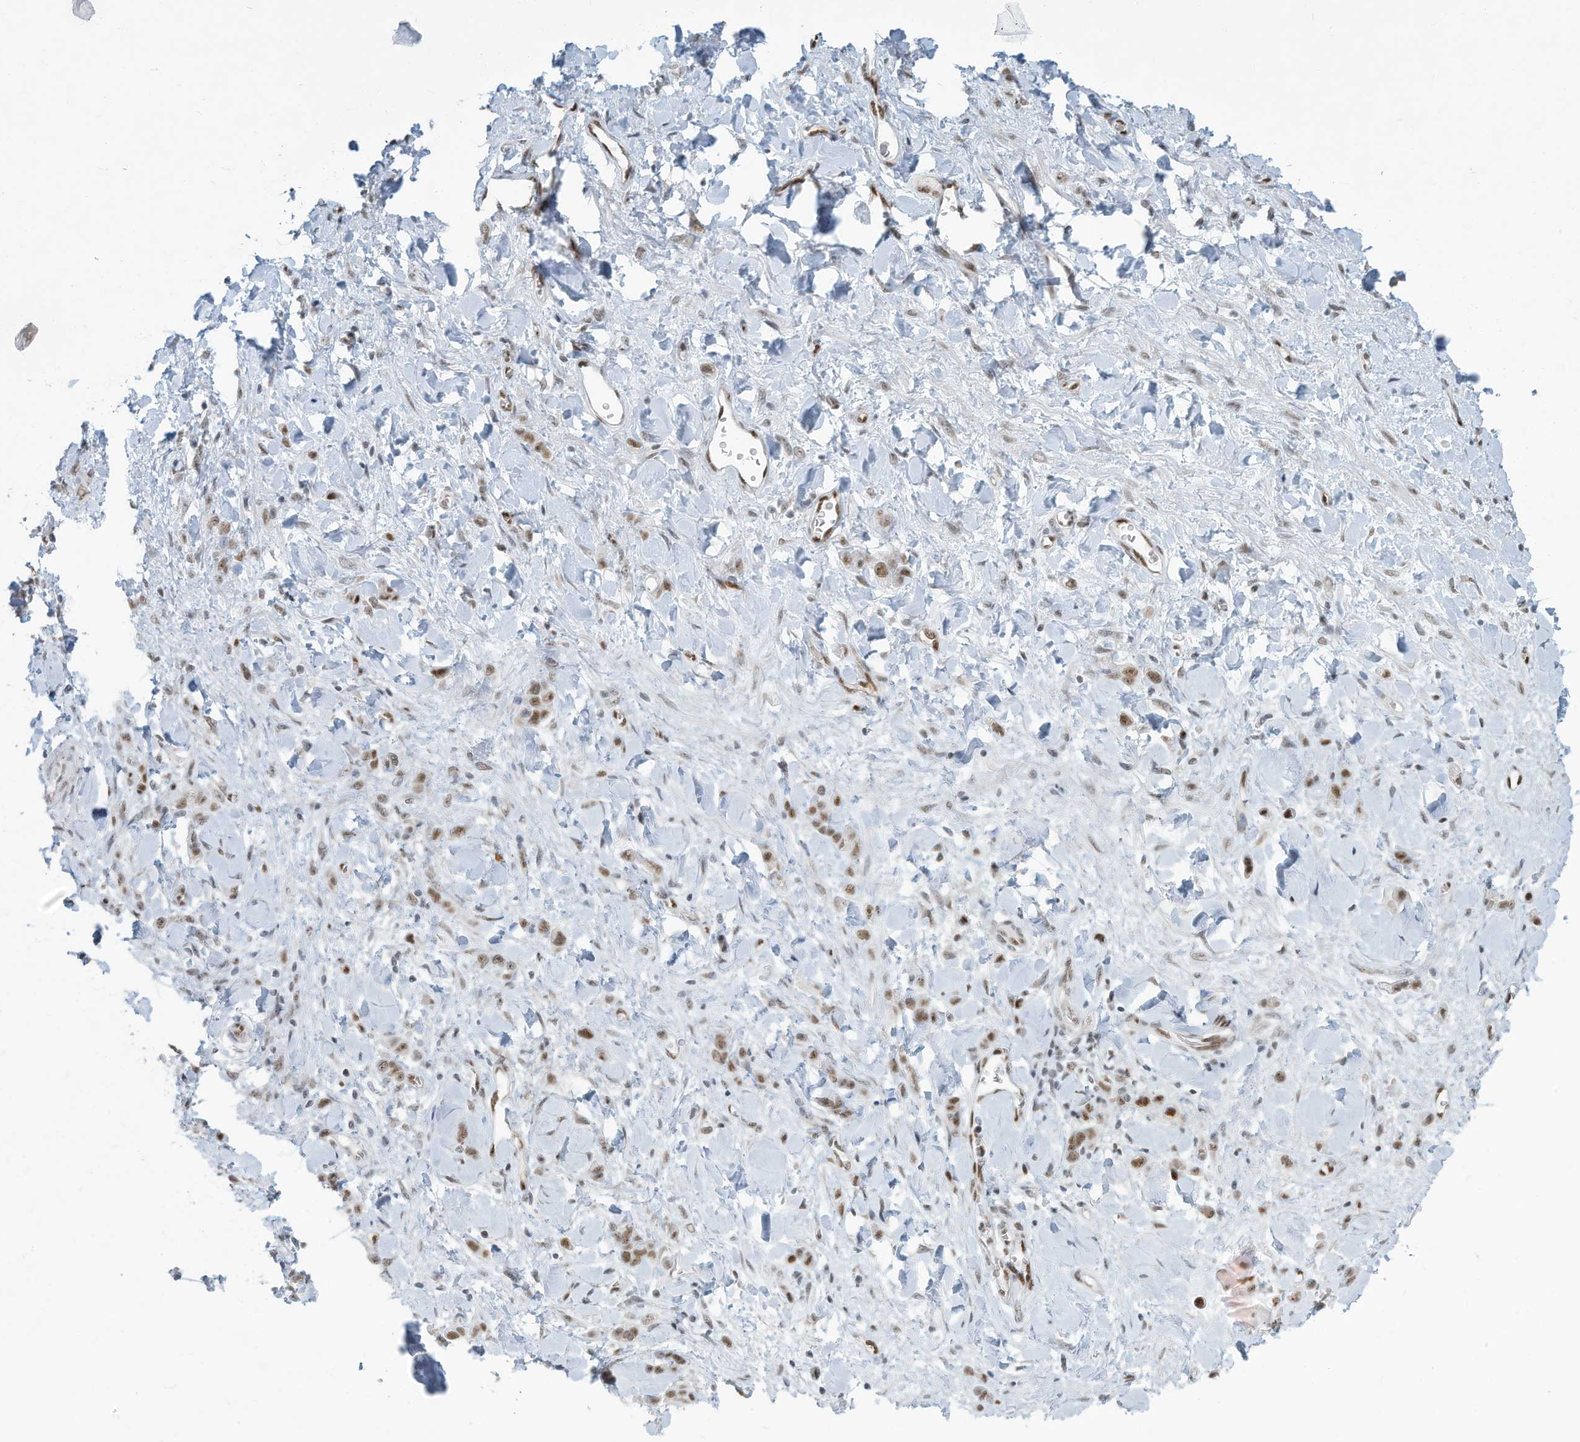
{"staining": {"intensity": "moderate", "quantity": ">75%", "location": "nuclear"}, "tissue": "stomach cancer", "cell_type": "Tumor cells", "image_type": "cancer", "snomed": [{"axis": "morphology", "description": "Normal tissue, NOS"}, {"axis": "morphology", "description": "Adenocarcinoma, NOS"}, {"axis": "topography", "description": "Stomach"}], "caption": "Protein staining by immunohistochemistry displays moderate nuclear positivity in about >75% of tumor cells in stomach cancer (adenocarcinoma).", "gene": "SARNP", "patient": {"sex": "male", "age": 82}}